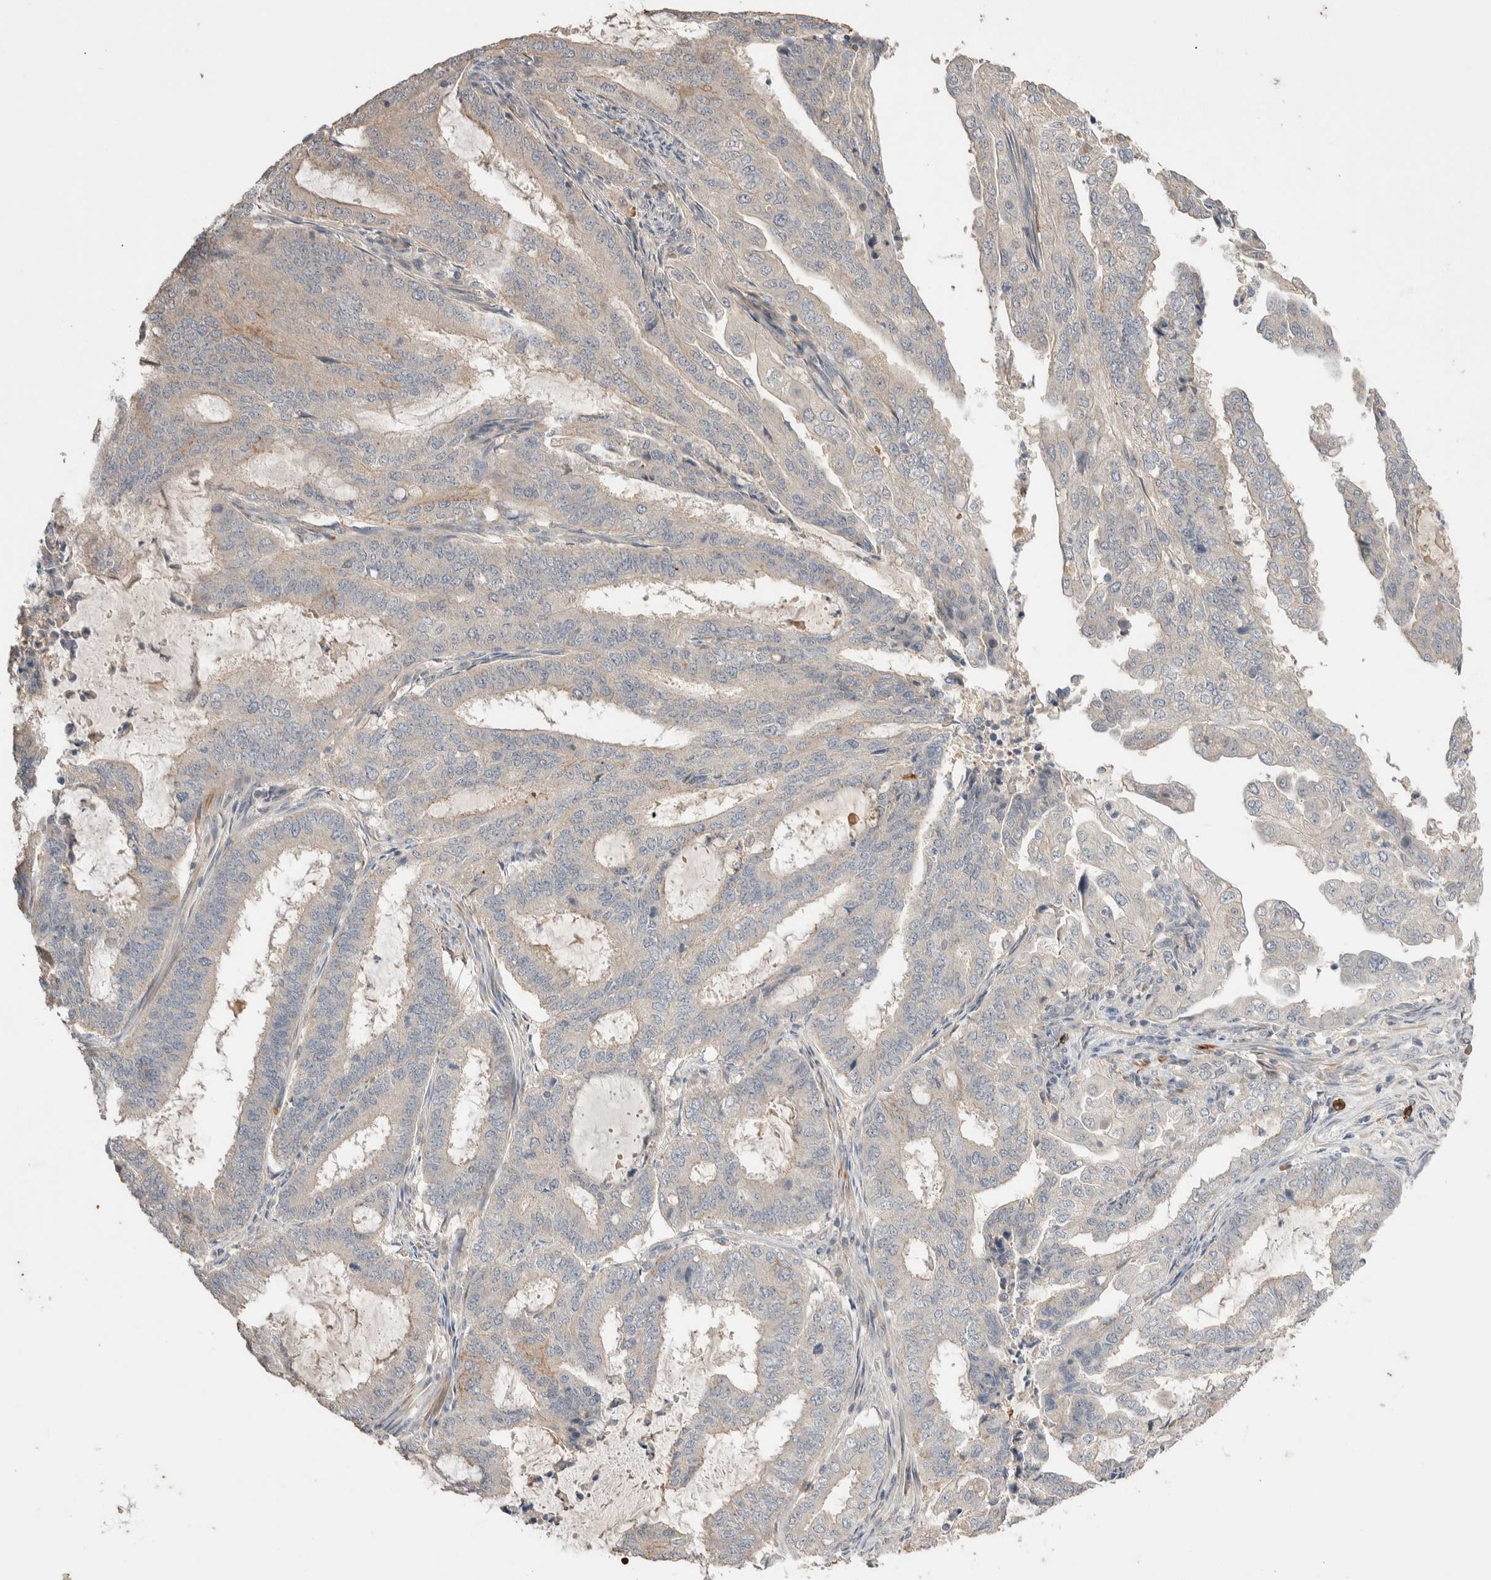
{"staining": {"intensity": "negative", "quantity": "none", "location": "none"}, "tissue": "endometrial cancer", "cell_type": "Tumor cells", "image_type": "cancer", "snomed": [{"axis": "morphology", "description": "Adenocarcinoma, NOS"}, {"axis": "topography", "description": "Endometrium"}], "caption": "Immunohistochemistry photomicrograph of neoplastic tissue: endometrial adenocarcinoma stained with DAB exhibits no significant protein positivity in tumor cells.", "gene": "WDR91", "patient": {"sex": "female", "age": 51}}